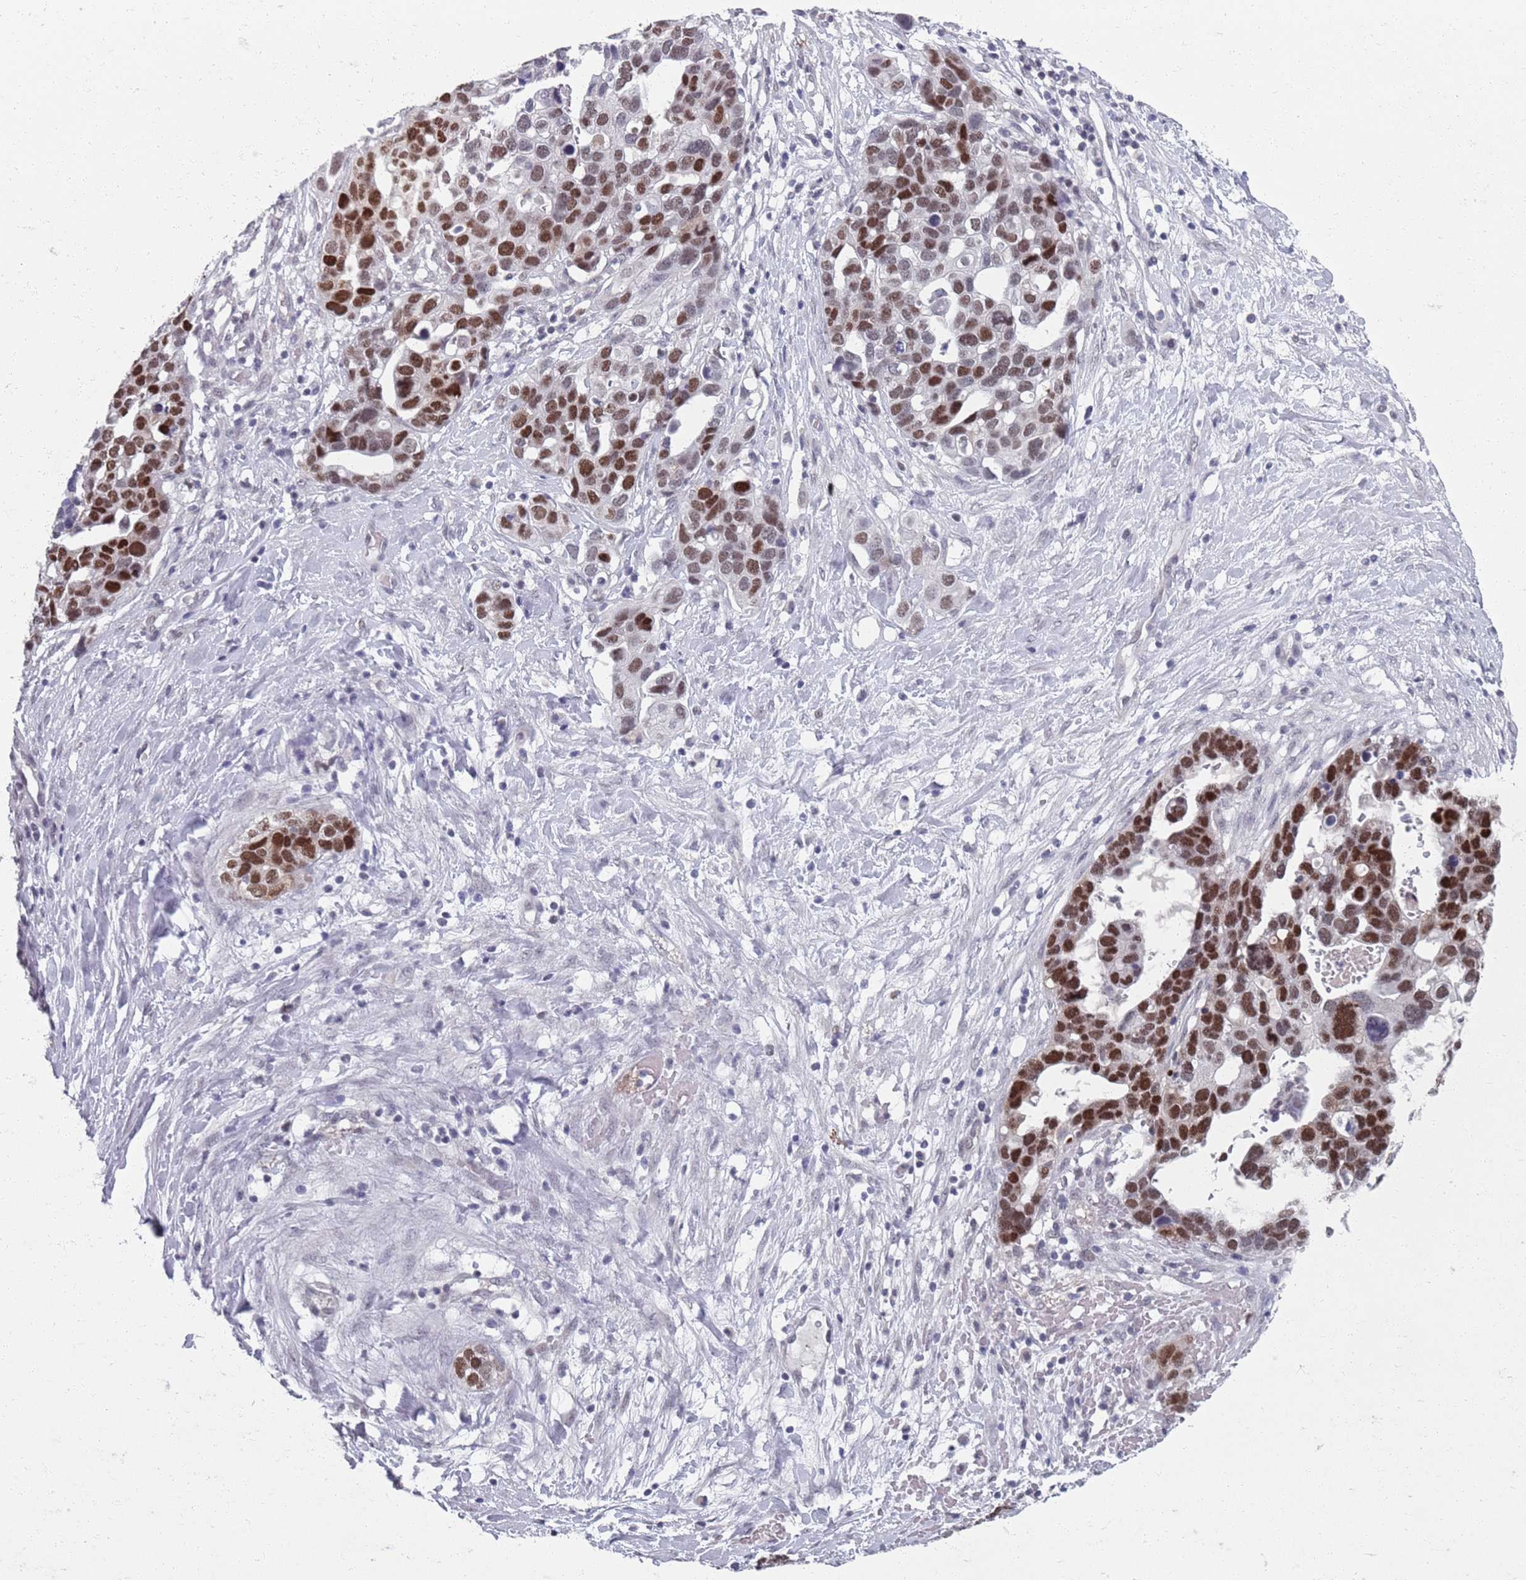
{"staining": {"intensity": "strong", "quantity": ">75%", "location": "nuclear"}, "tissue": "ovarian cancer", "cell_type": "Tumor cells", "image_type": "cancer", "snomed": [{"axis": "morphology", "description": "Cystadenocarcinoma, serous, NOS"}, {"axis": "topography", "description": "Ovary"}], "caption": "Immunohistochemical staining of ovarian cancer (serous cystadenocarcinoma) demonstrates strong nuclear protein staining in about >75% of tumor cells.", "gene": "SAMD1", "patient": {"sex": "female", "age": 54}}